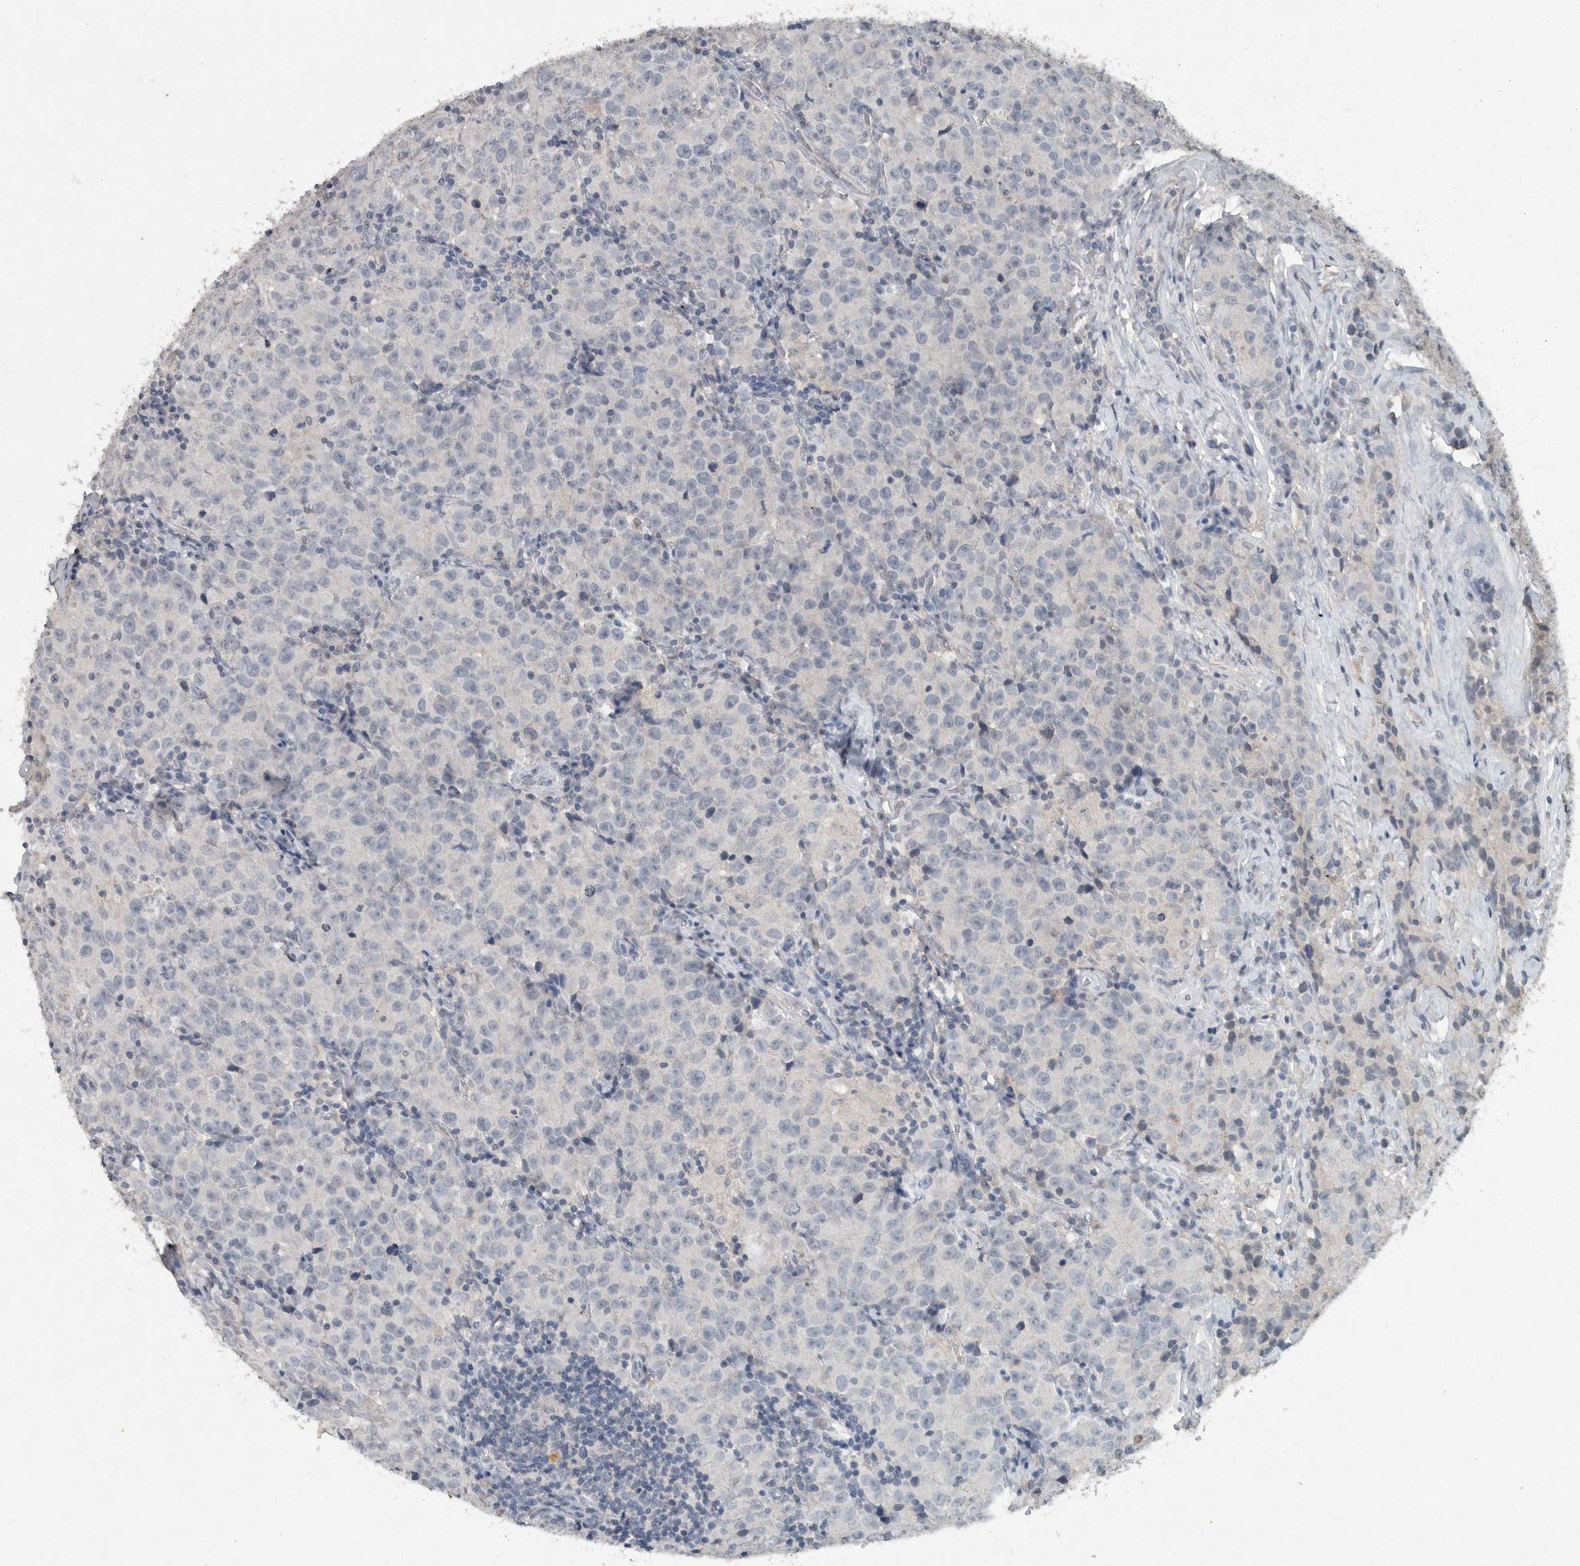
{"staining": {"intensity": "negative", "quantity": "none", "location": "none"}, "tissue": "testis cancer", "cell_type": "Tumor cells", "image_type": "cancer", "snomed": [{"axis": "morphology", "description": "Seminoma, NOS"}, {"axis": "morphology", "description": "Carcinoma, Embryonal, NOS"}, {"axis": "topography", "description": "Testis"}], "caption": "Immunohistochemistry of testis cancer reveals no staining in tumor cells. (DAB (3,3'-diaminobenzidine) immunohistochemistry (IHC), high magnification).", "gene": "IL20", "patient": {"sex": "male", "age": 43}}